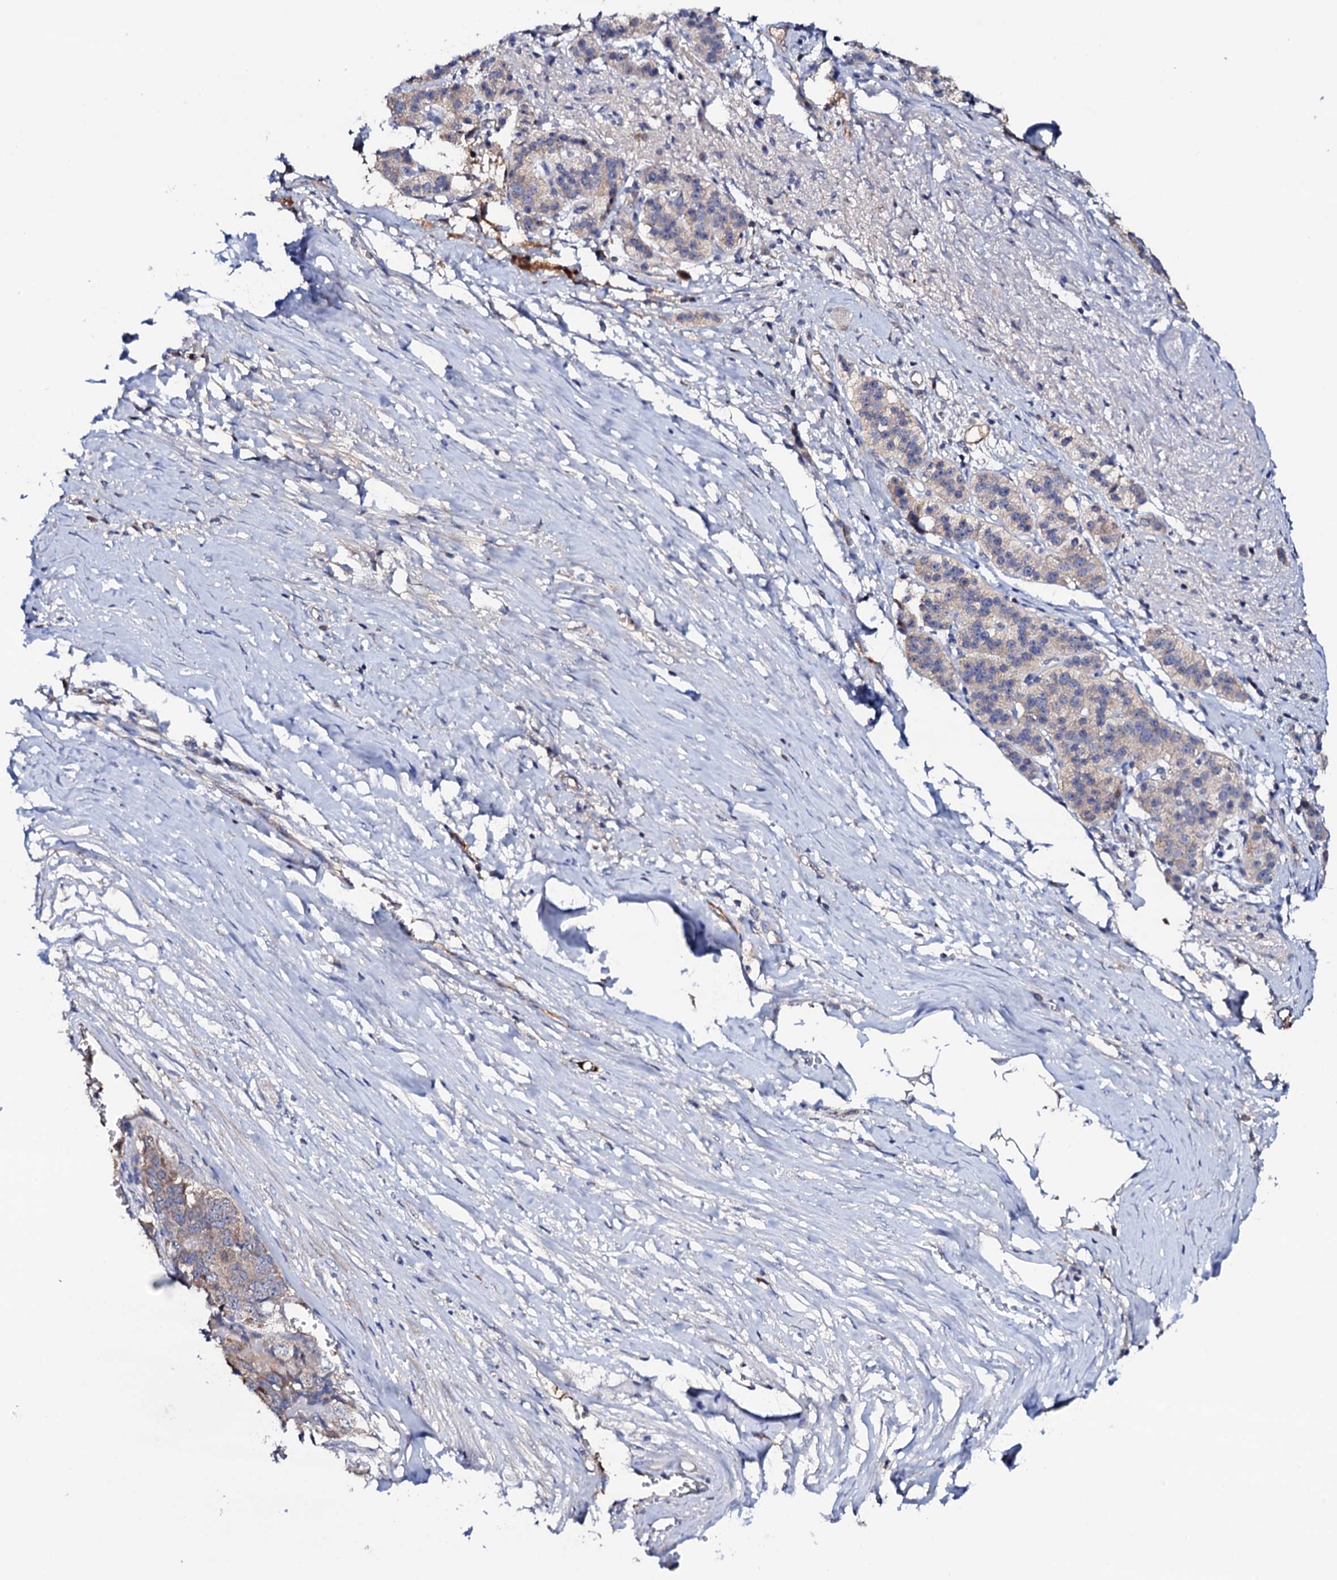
{"staining": {"intensity": "weak", "quantity": "25%-75%", "location": "cytoplasmic/membranous"}, "tissue": "pancreatic cancer", "cell_type": "Tumor cells", "image_type": "cancer", "snomed": [{"axis": "morphology", "description": "Adenocarcinoma, NOS"}, {"axis": "topography", "description": "Pancreas"}], "caption": "The histopathology image demonstrates a brown stain indicating the presence of a protein in the cytoplasmic/membranous of tumor cells in pancreatic cancer (adenocarcinoma).", "gene": "TCAF2", "patient": {"sex": "male", "age": 50}}